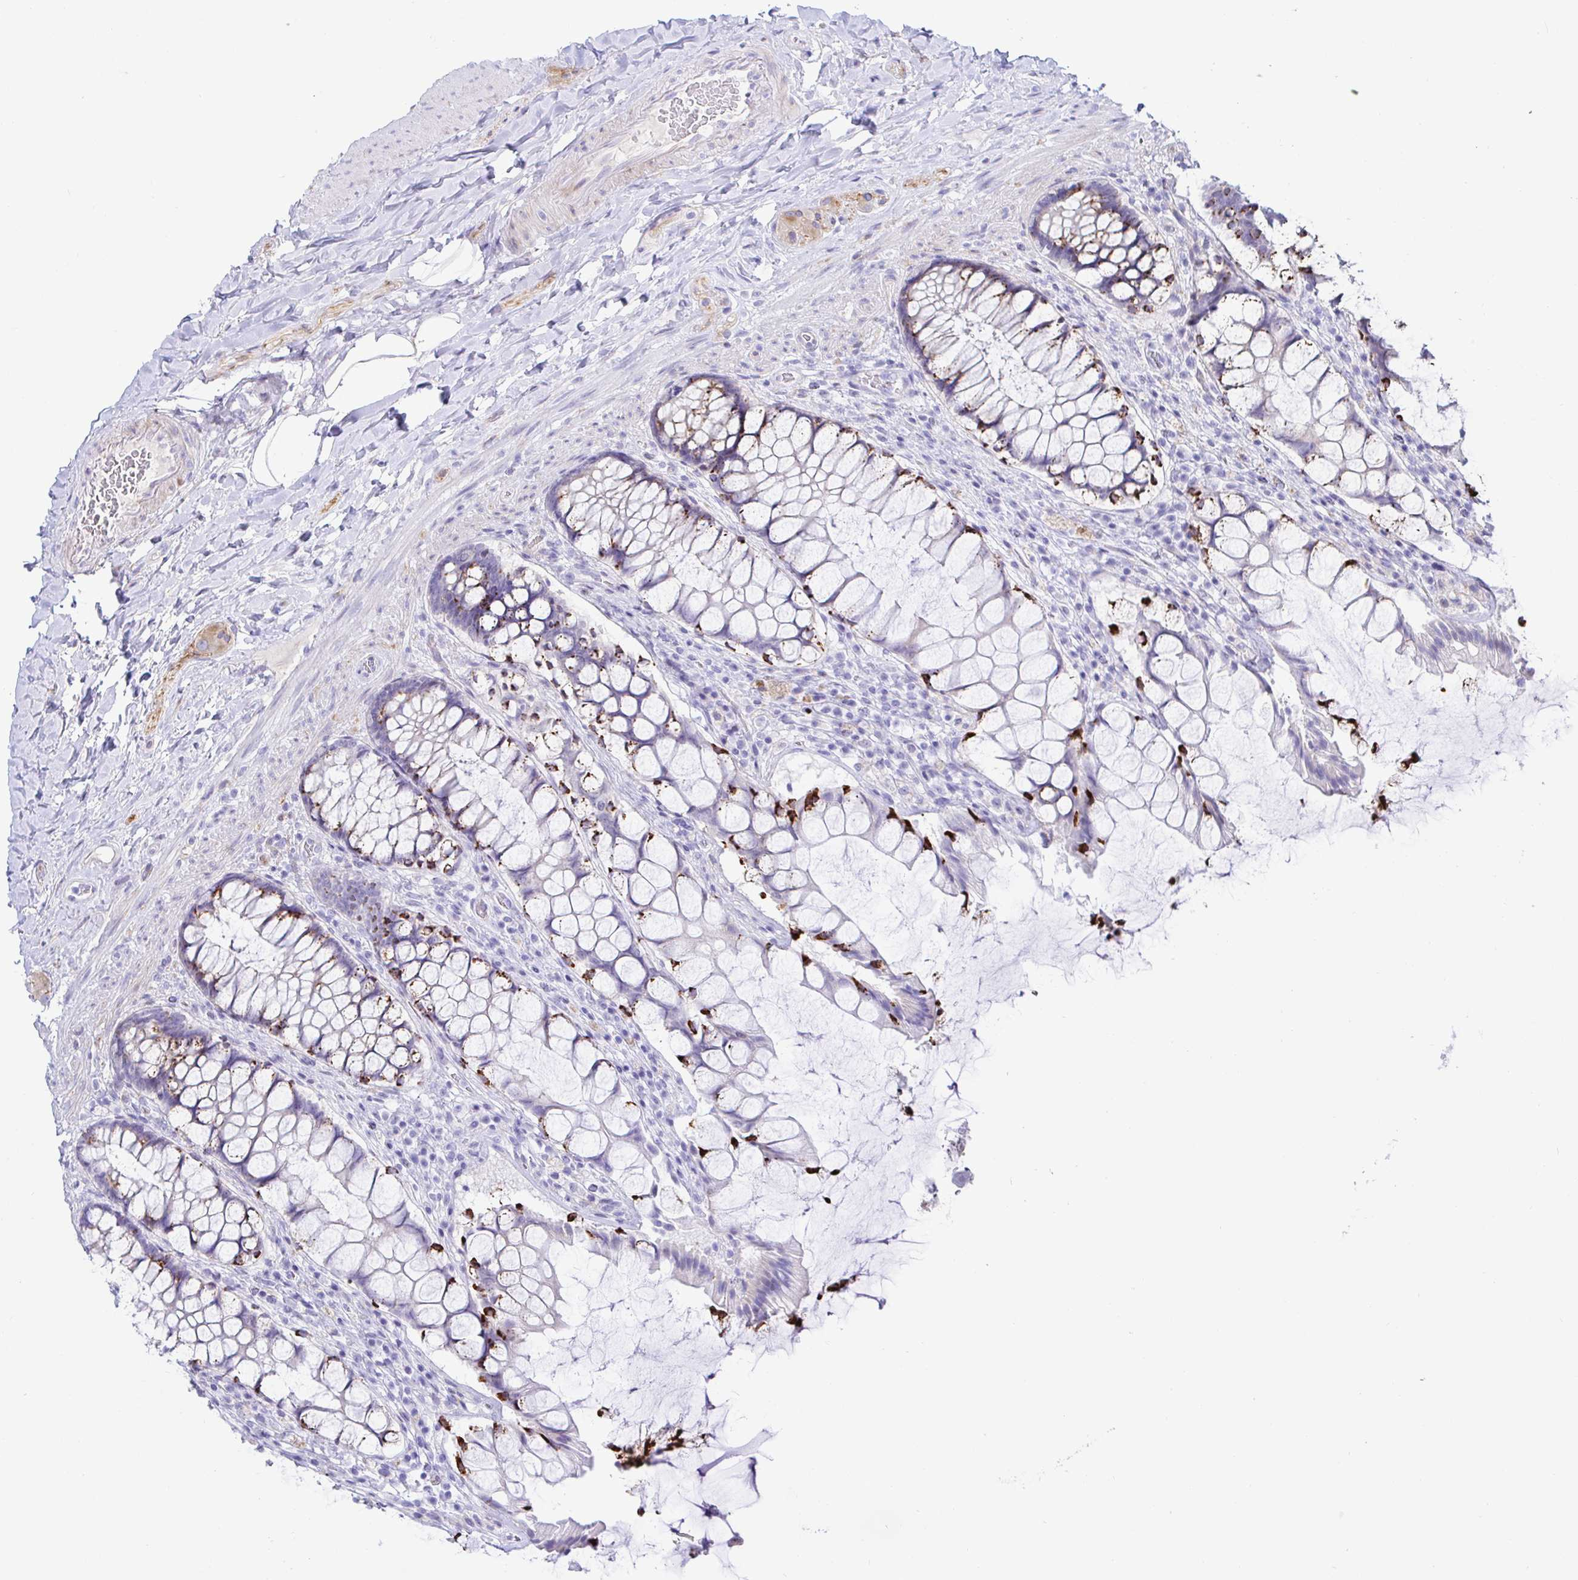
{"staining": {"intensity": "strong", "quantity": "25%-75%", "location": "cytoplasmic/membranous"}, "tissue": "rectum", "cell_type": "Glandular cells", "image_type": "normal", "snomed": [{"axis": "morphology", "description": "Normal tissue, NOS"}, {"axis": "topography", "description": "Rectum"}], "caption": "Normal rectum was stained to show a protein in brown. There is high levels of strong cytoplasmic/membranous expression in approximately 25%-75% of glandular cells.", "gene": "PINLYP", "patient": {"sex": "female", "age": 58}}